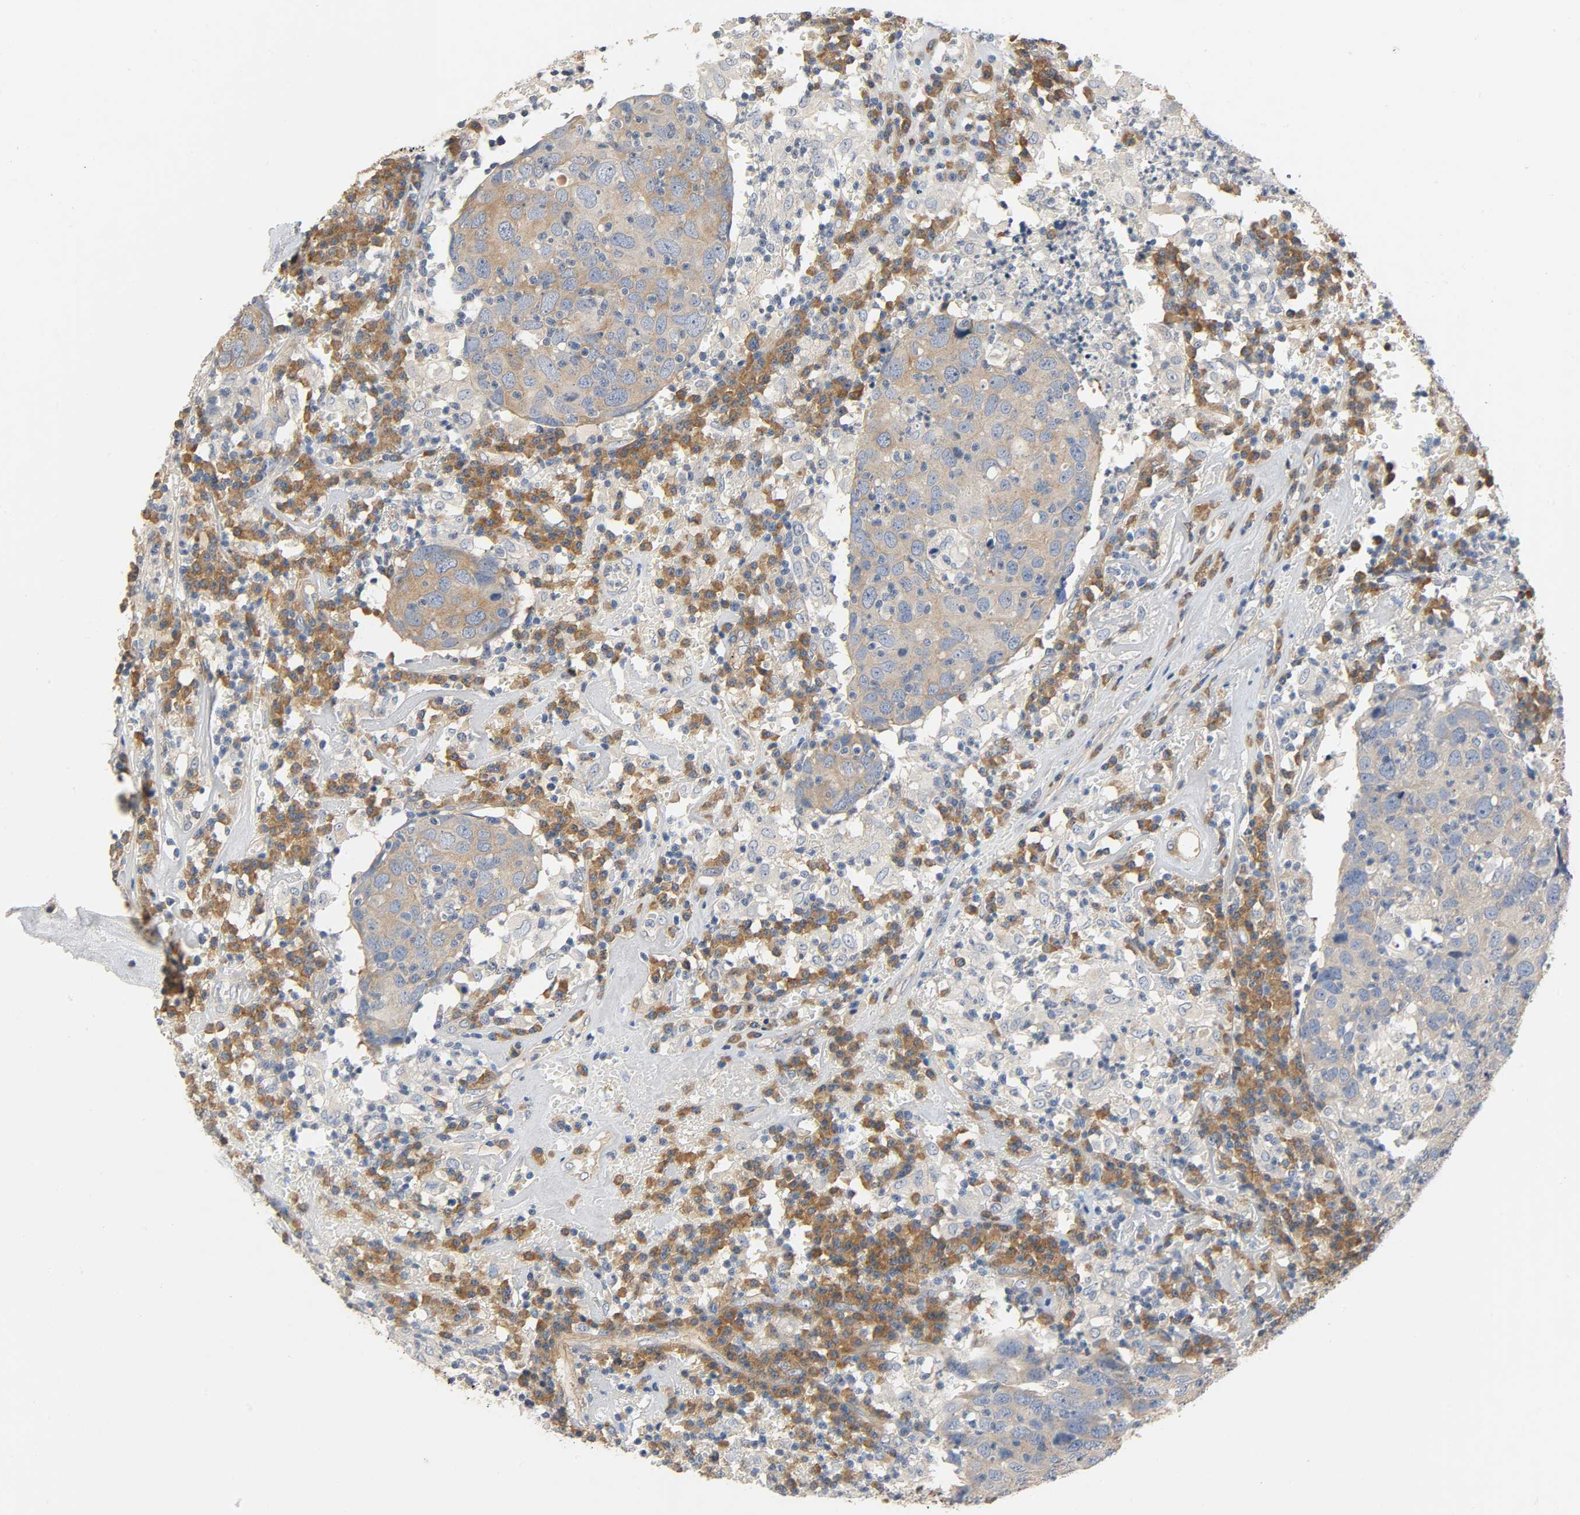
{"staining": {"intensity": "moderate", "quantity": ">75%", "location": "cytoplasmic/membranous"}, "tissue": "head and neck cancer", "cell_type": "Tumor cells", "image_type": "cancer", "snomed": [{"axis": "morphology", "description": "Adenocarcinoma, NOS"}, {"axis": "topography", "description": "Salivary gland"}, {"axis": "topography", "description": "Head-Neck"}], "caption": "IHC of head and neck cancer (adenocarcinoma) shows medium levels of moderate cytoplasmic/membranous positivity in about >75% of tumor cells. The protein of interest is shown in brown color, while the nuclei are stained blue.", "gene": "ARPC1A", "patient": {"sex": "female", "age": 65}}